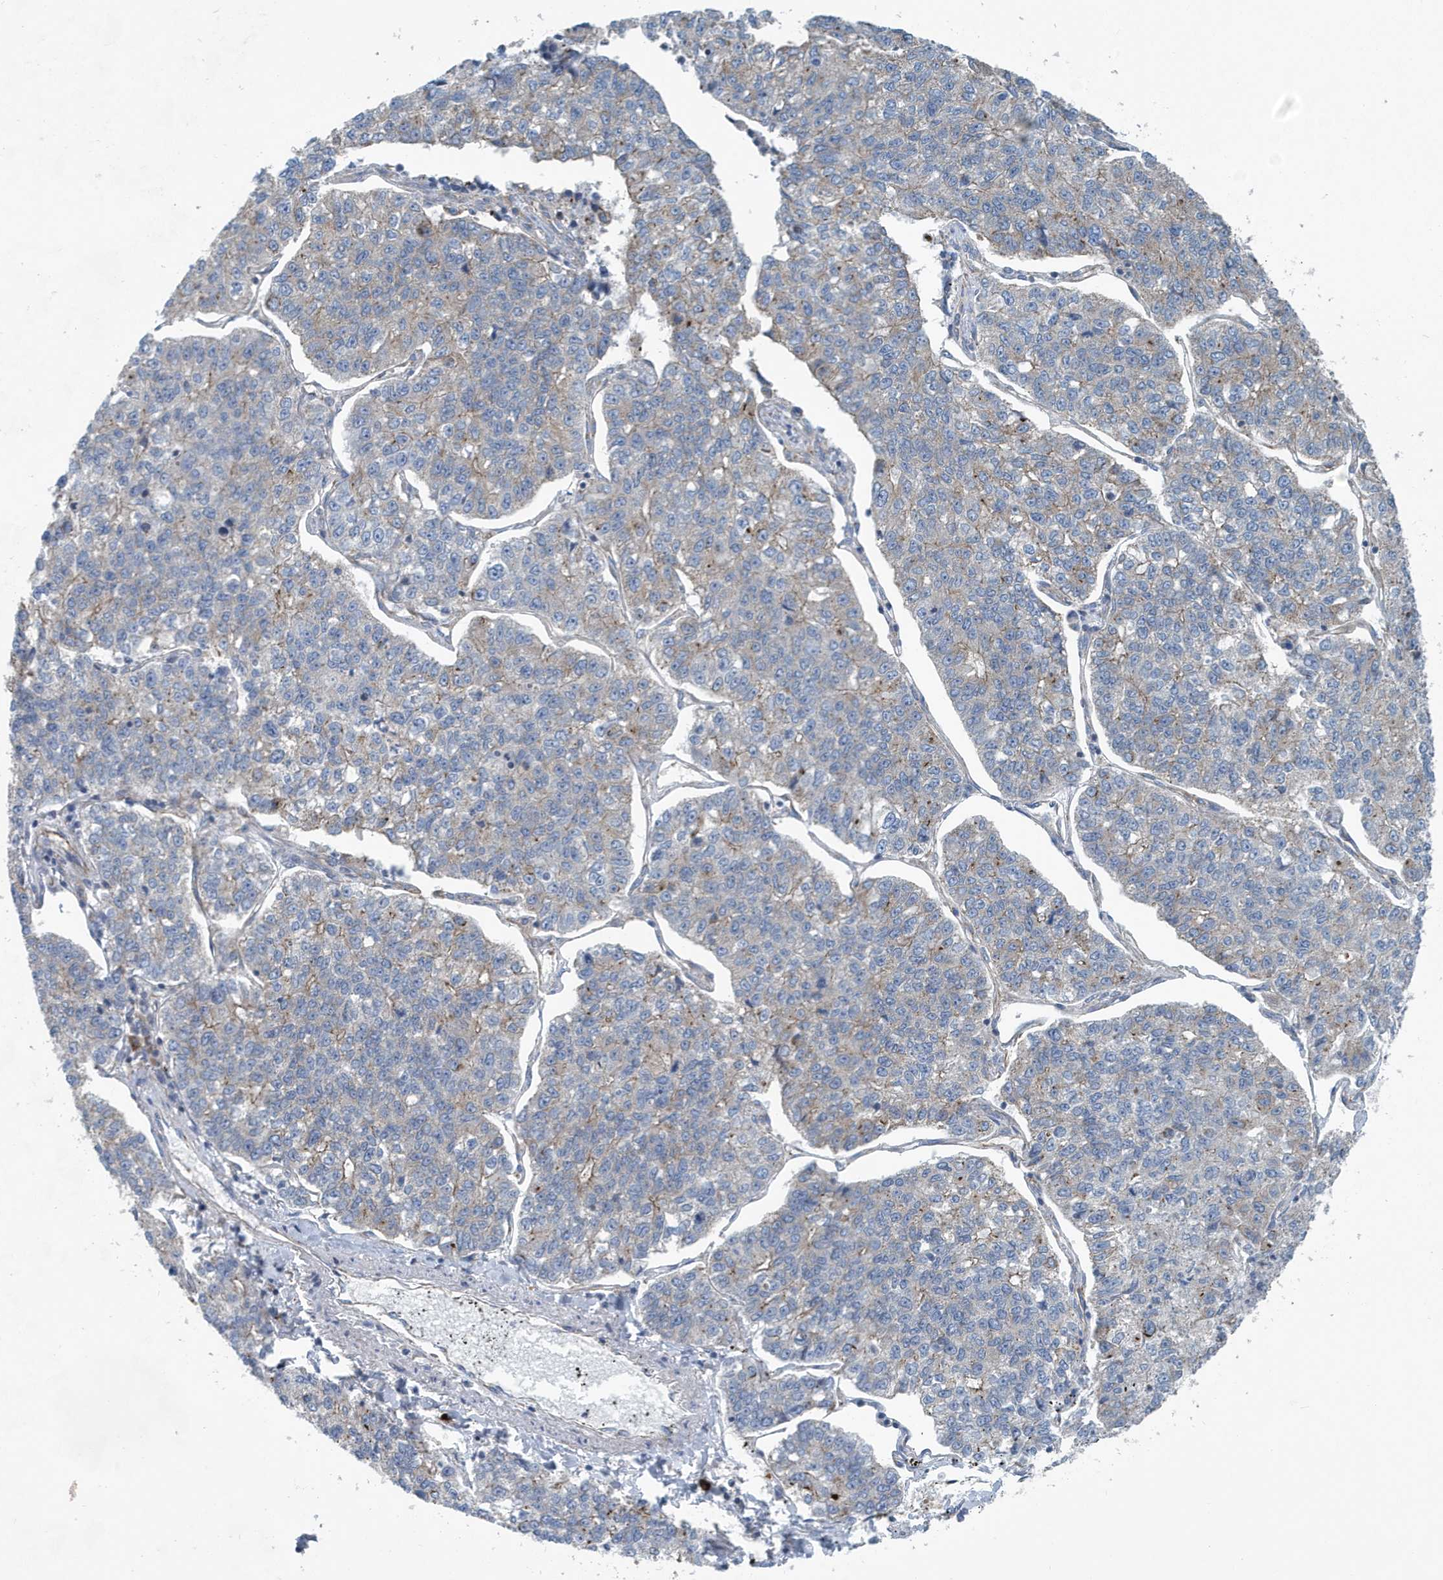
{"staining": {"intensity": "weak", "quantity": "<25%", "location": "cytoplasmic/membranous"}, "tissue": "lung cancer", "cell_type": "Tumor cells", "image_type": "cancer", "snomed": [{"axis": "morphology", "description": "Adenocarcinoma, NOS"}, {"axis": "topography", "description": "Lung"}], "caption": "Adenocarcinoma (lung) was stained to show a protein in brown. There is no significant positivity in tumor cells.", "gene": "PPM1M", "patient": {"sex": "male", "age": 49}}